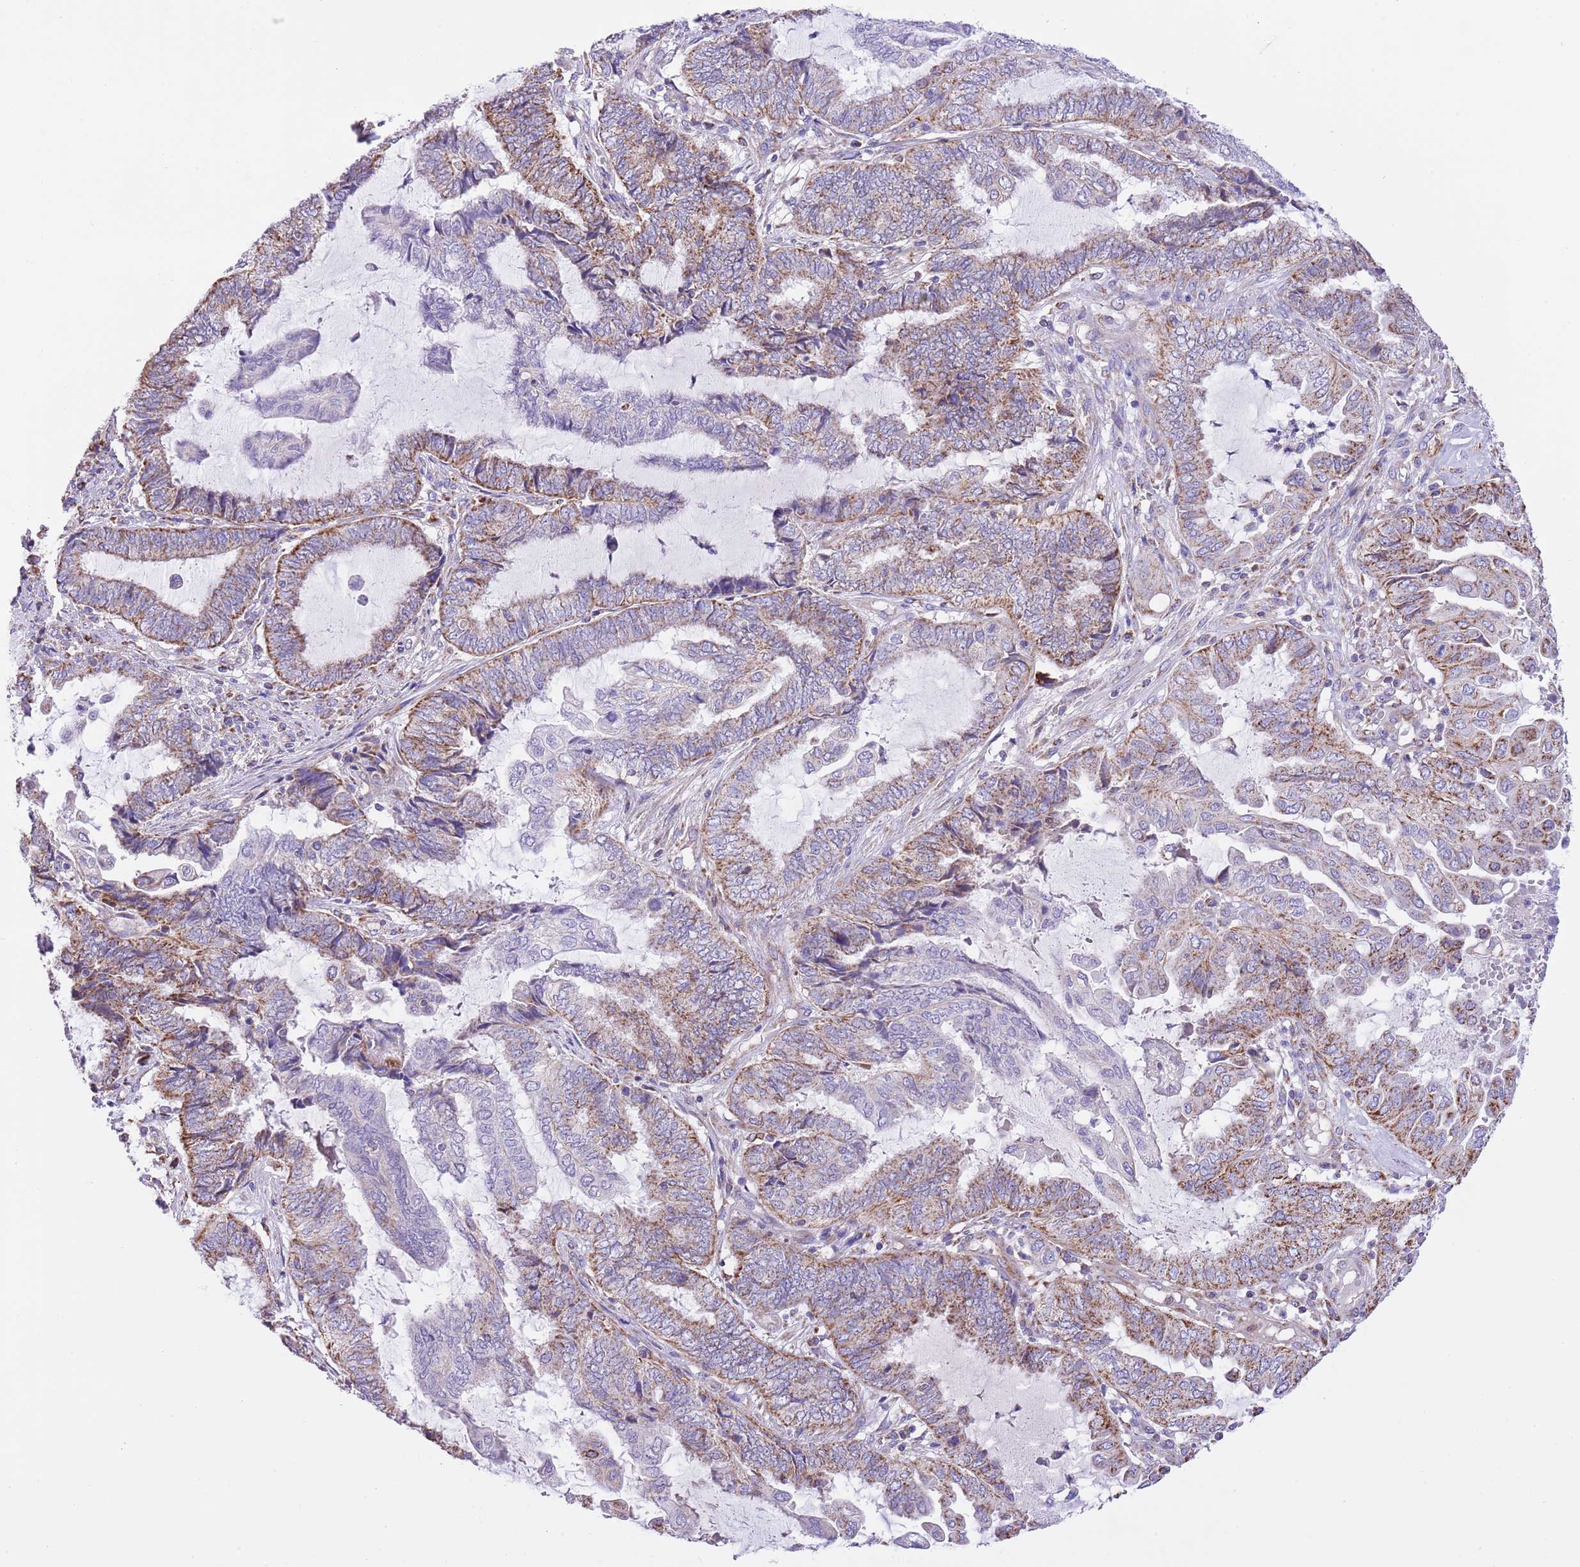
{"staining": {"intensity": "moderate", "quantity": "25%-75%", "location": "cytoplasmic/membranous"}, "tissue": "endometrial cancer", "cell_type": "Tumor cells", "image_type": "cancer", "snomed": [{"axis": "morphology", "description": "Adenocarcinoma, NOS"}, {"axis": "topography", "description": "Uterus"}, {"axis": "topography", "description": "Endometrium"}], "caption": "DAB immunohistochemical staining of human endometrial cancer demonstrates moderate cytoplasmic/membranous protein expression in about 25%-75% of tumor cells. Nuclei are stained in blue.", "gene": "SS18L2", "patient": {"sex": "female", "age": 70}}